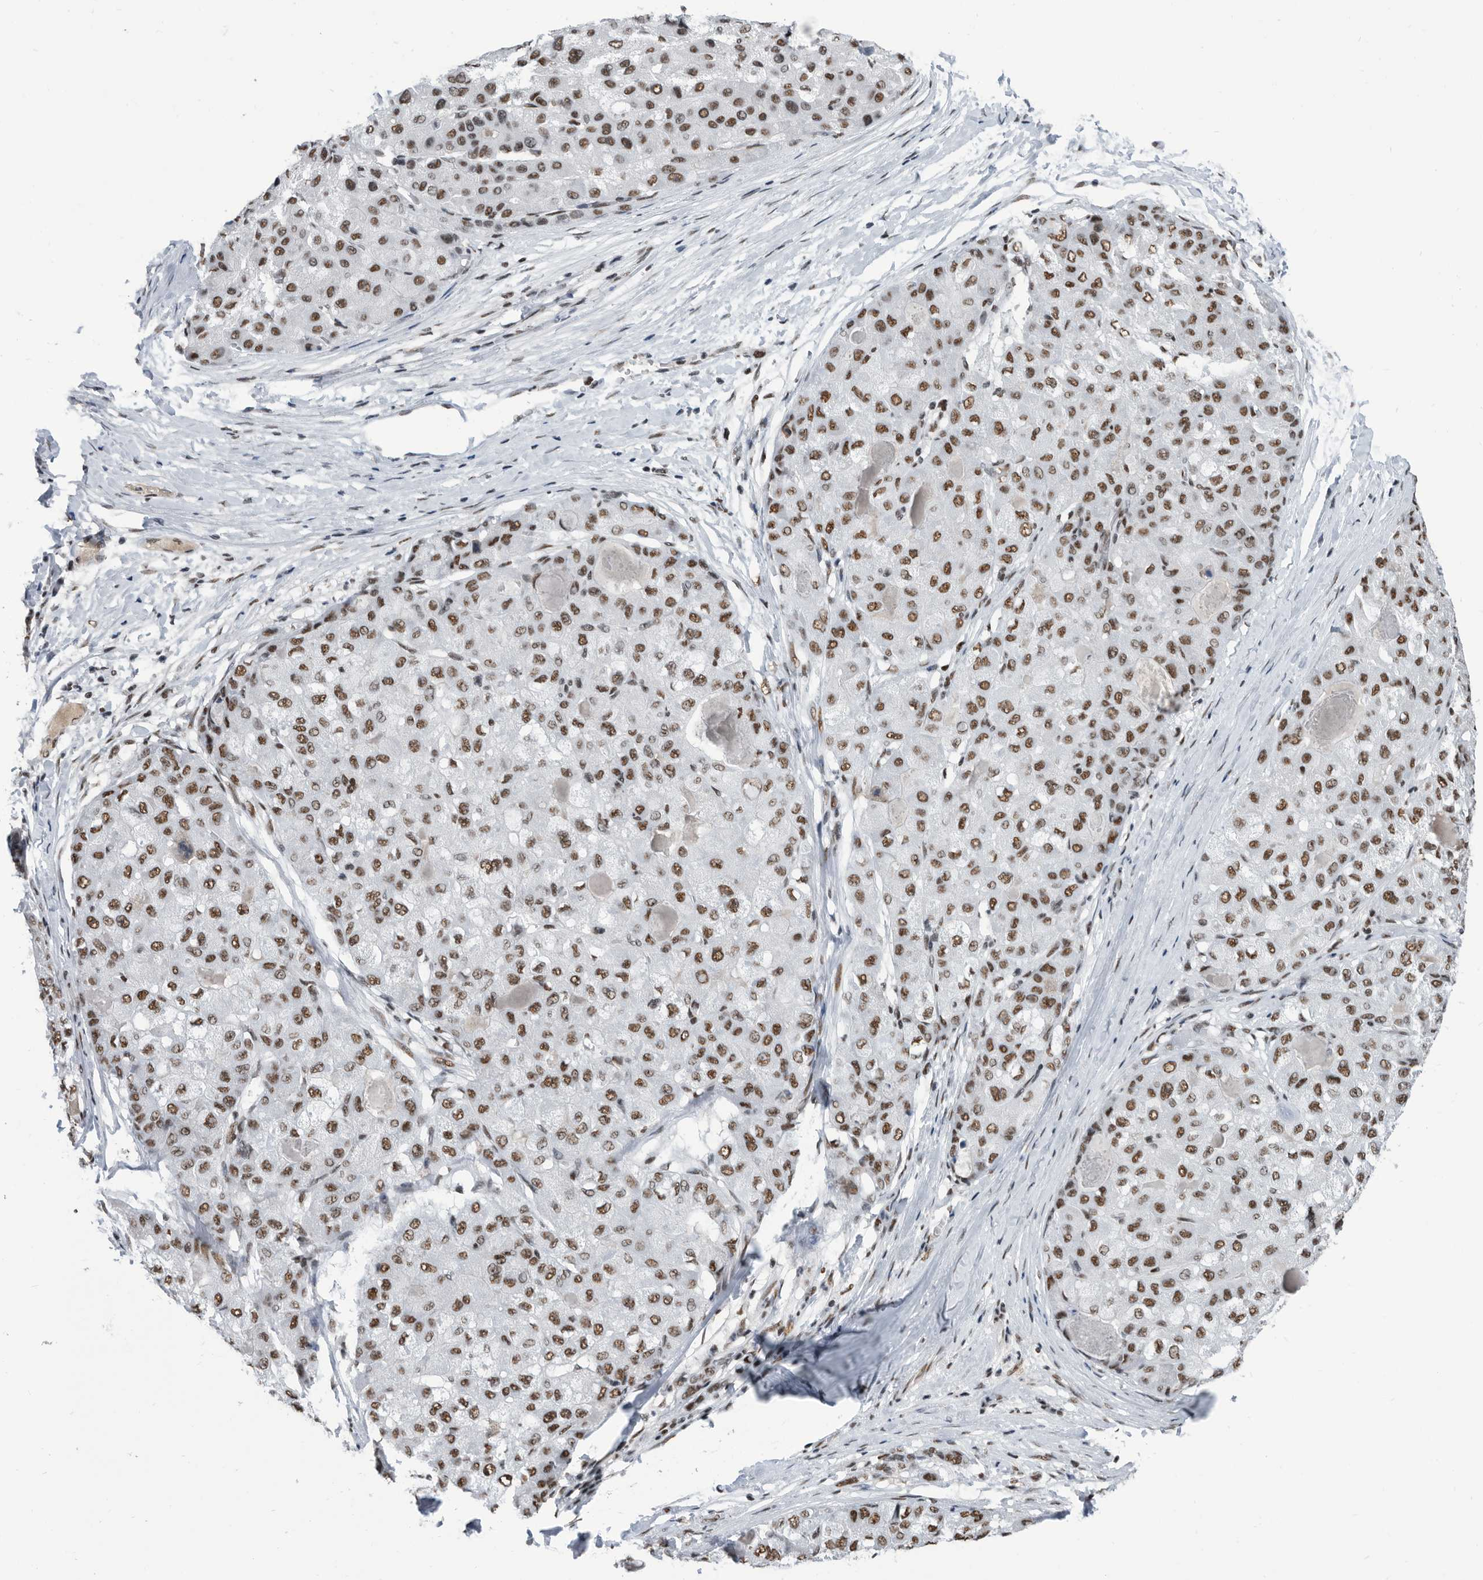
{"staining": {"intensity": "moderate", "quantity": ">75%", "location": "nuclear"}, "tissue": "liver cancer", "cell_type": "Tumor cells", "image_type": "cancer", "snomed": [{"axis": "morphology", "description": "Carcinoma, Hepatocellular, NOS"}, {"axis": "topography", "description": "Liver"}], "caption": "Liver hepatocellular carcinoma stained with immunohistochemistry exhibits moderate nuclear expression in approximately >75% of tumor cells.", "gene": "SF3A1", "patient": {"sex": "male", "age": 80}}